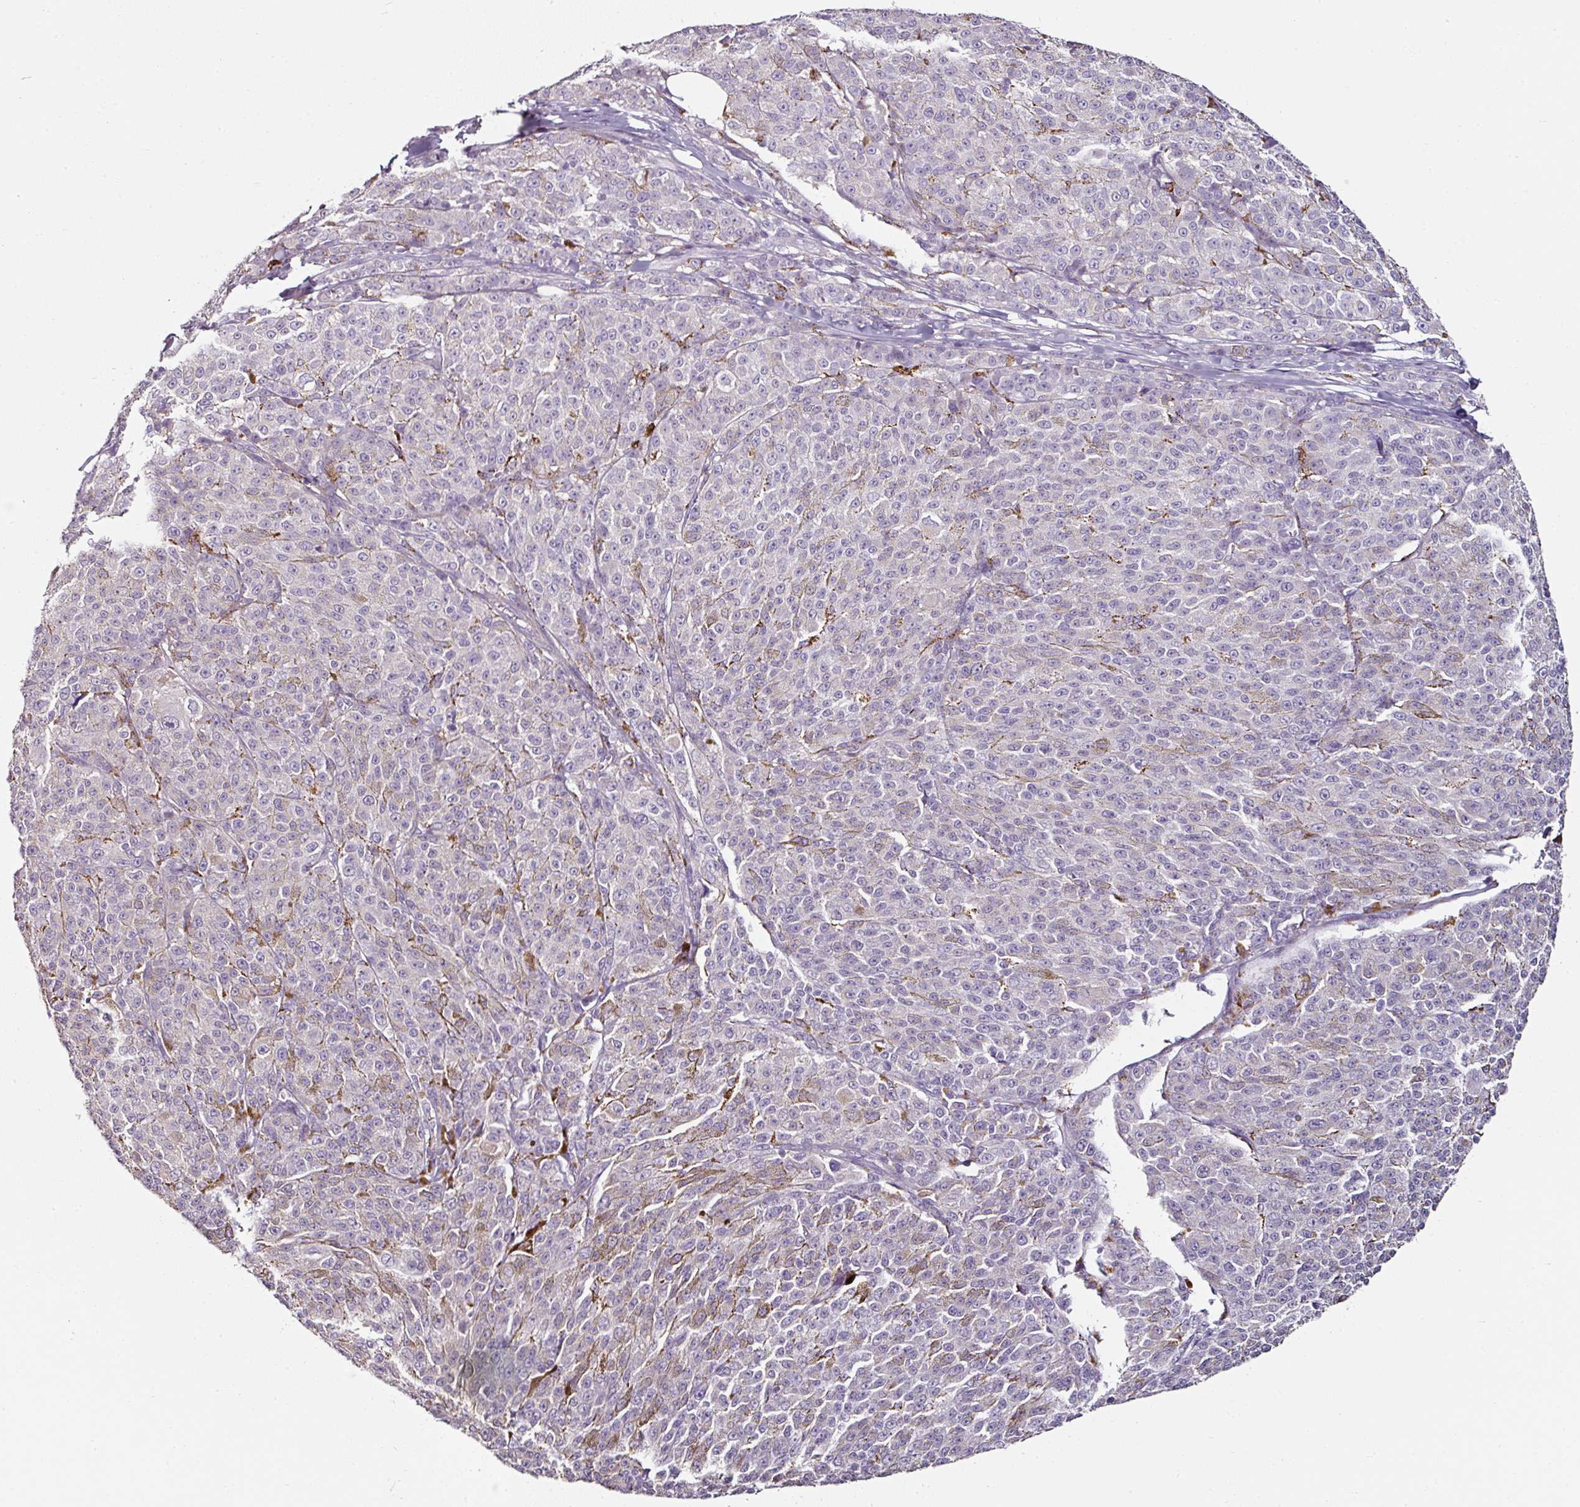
{"staining": {"intensity": "negative", "quantity": "none", "location": "none"}, "tissue": "melanoma", "cell_type": "Tumor cells", "image_type": "cancer", "snomed": [{"axis": "morphology", "description": "Malignant melanoma, NOS"}, {"axis": "topography", "description": "Skin"}], "caption": "High power microscopy photomicrograph of an IHC histopathology image of malignant melanoma, revealing no significant expression in tumor cells.", "gene": "CAP2", "patient": {"sex": "female", "age": 52}}